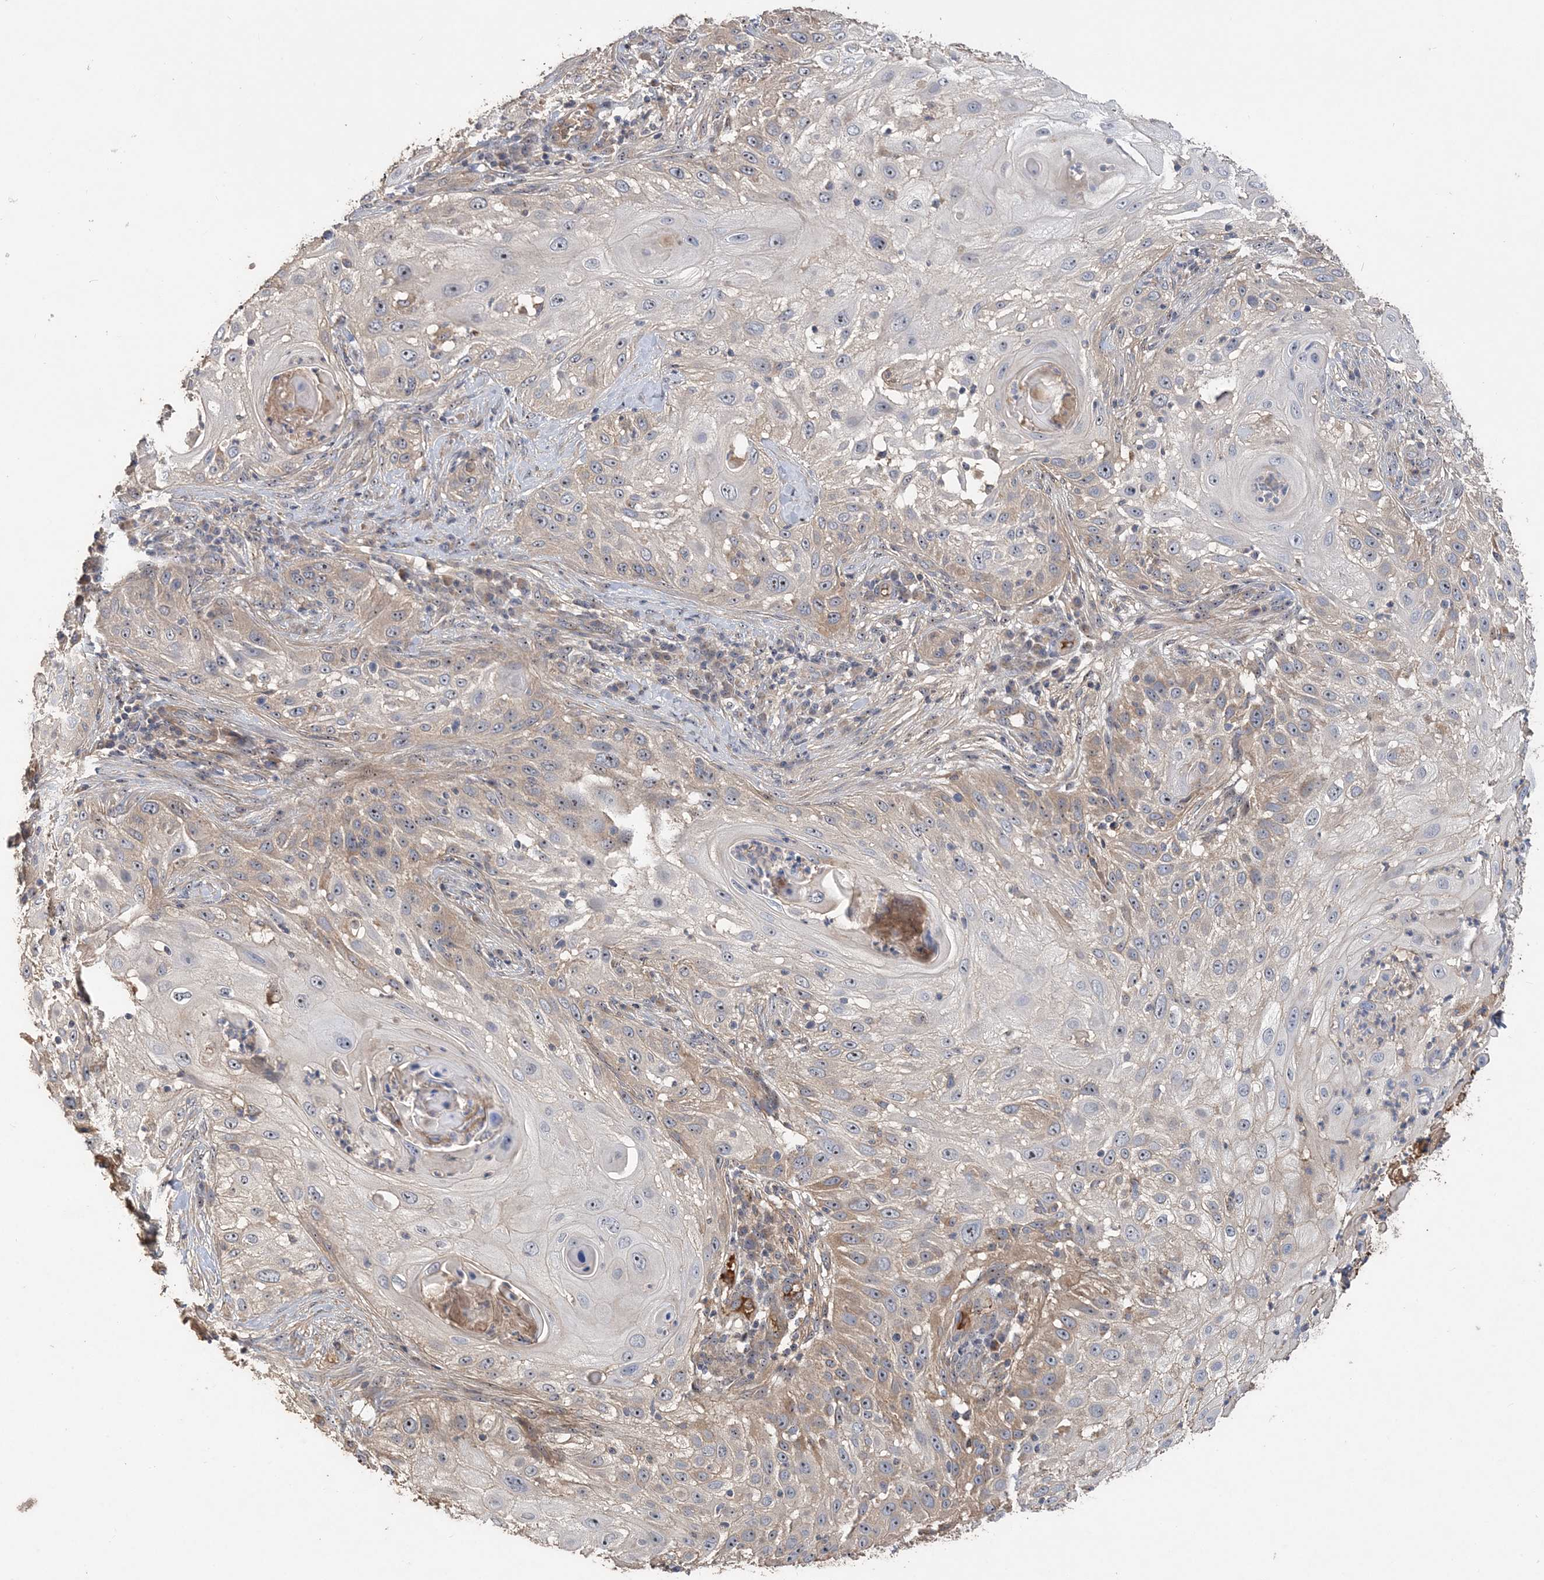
{"staining": {"intensity": "moderate", "quantity": "25%-75%", "location": "cytoplasmic/membranous"}, "tissue": "skin cancer", "cell_type": "Tumor cells", "image_type": "cancer", "snomed": [{"axis": "morphology", "description": "Squamous cell carcinoma, NOS"}, {"axis": "topography", "description": "Skin"}], "caption": "IHC of skin squamous cell carcinoma demonstrates medium levels of moderate cytoplasmic/membranous expression in approximately 25%-75% of tumor cells.", "gene": "GRINA", "patient": {"sex": "female", "age": 44}}